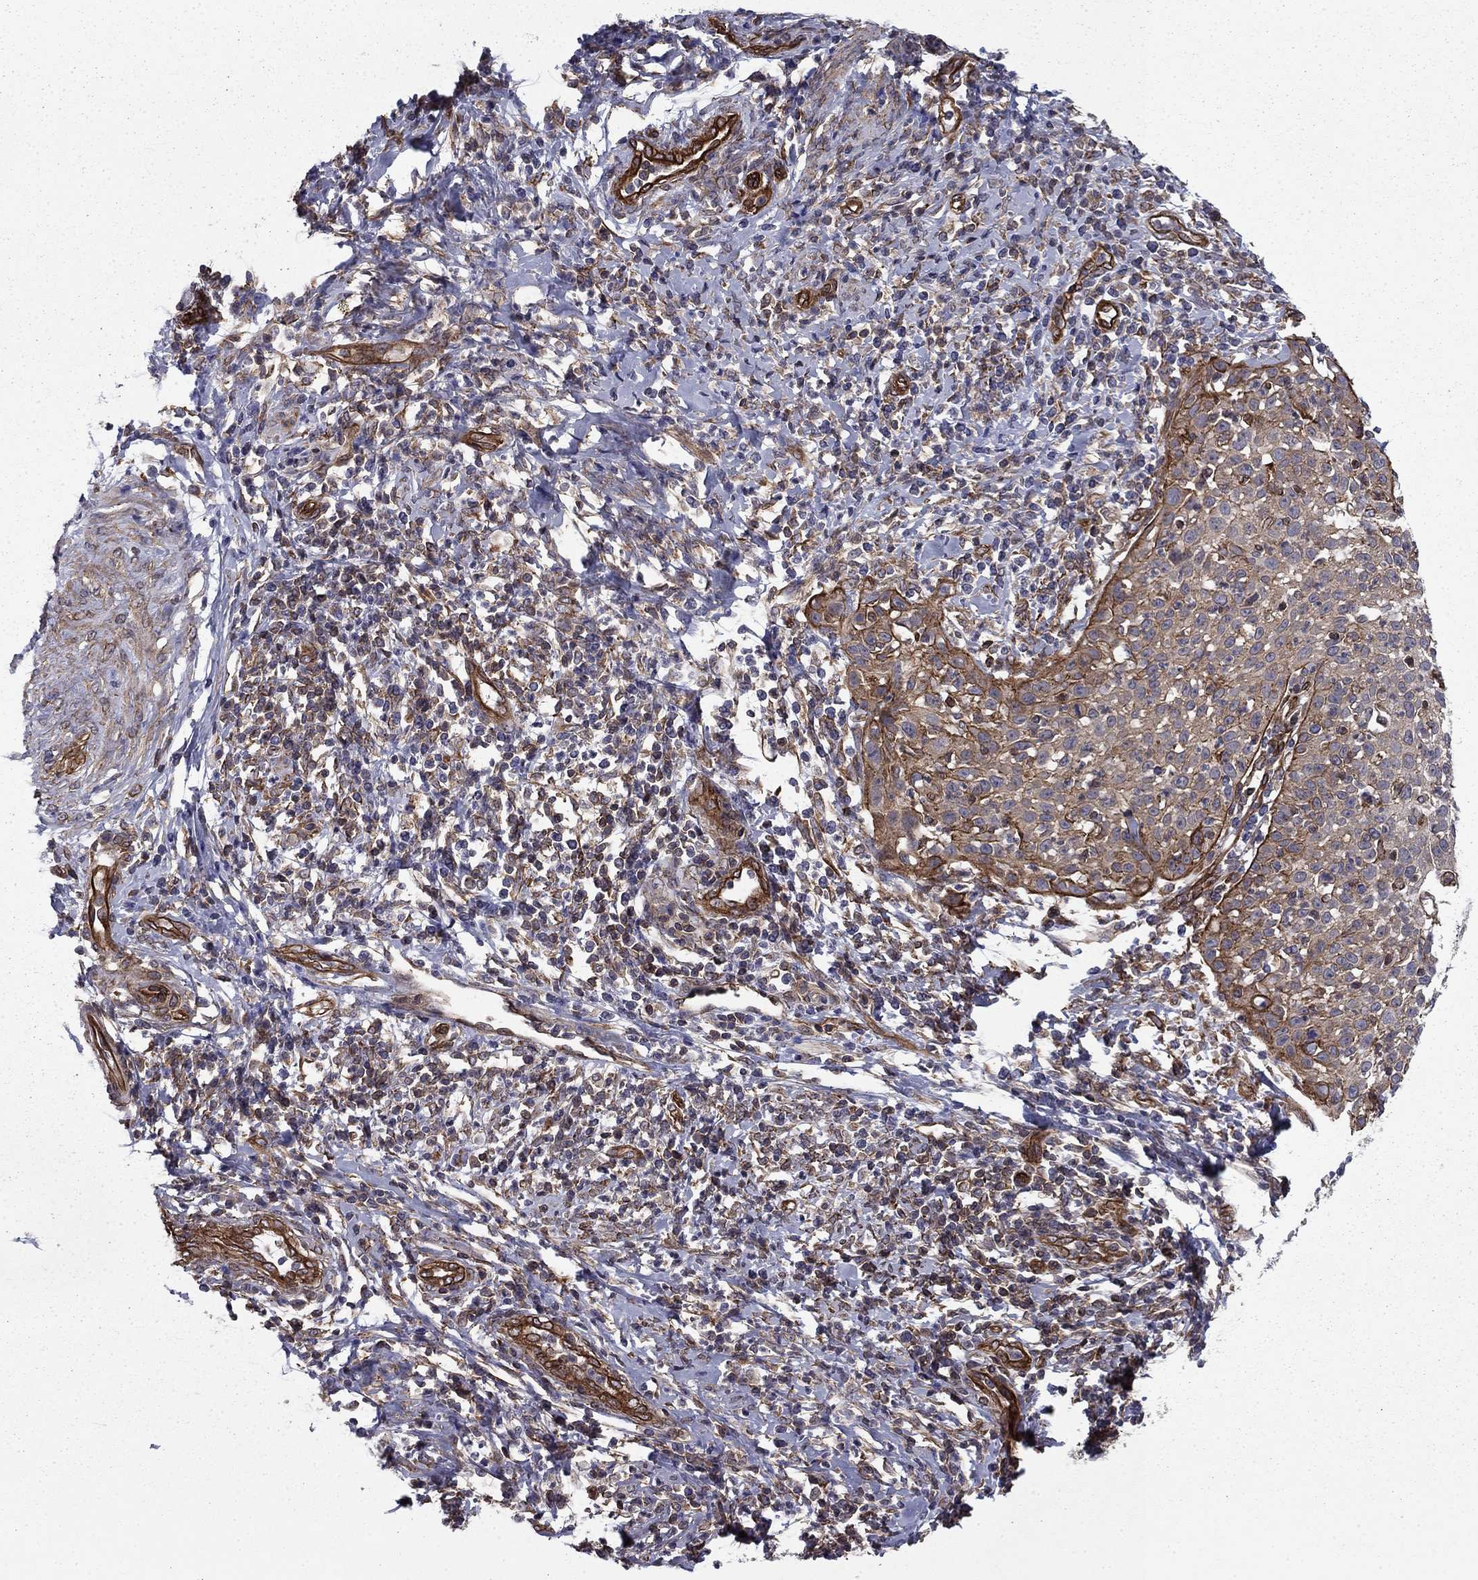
{"staining": {"intensity": "strong", "quantity": "<25%", "location": "cytoplasmic/membranous"}, "tissue": "cervical cancer", "cell_type": "Tumor cells", "image_type": "cancer", "snomed": [{"axis": "morphology", "description": "Squamous cell carcinoma, NOS"}, {"axis": "topography", "description": "Cervix"}], "caption": "A micrograph of human squamous cell carcinoma (cervical) stained for a protein exhibits strong cytoplasmic/membranous brown staining in tumor cells.", "gene": "SHMT1", "patient": {"sex": "female", "age": 26}}